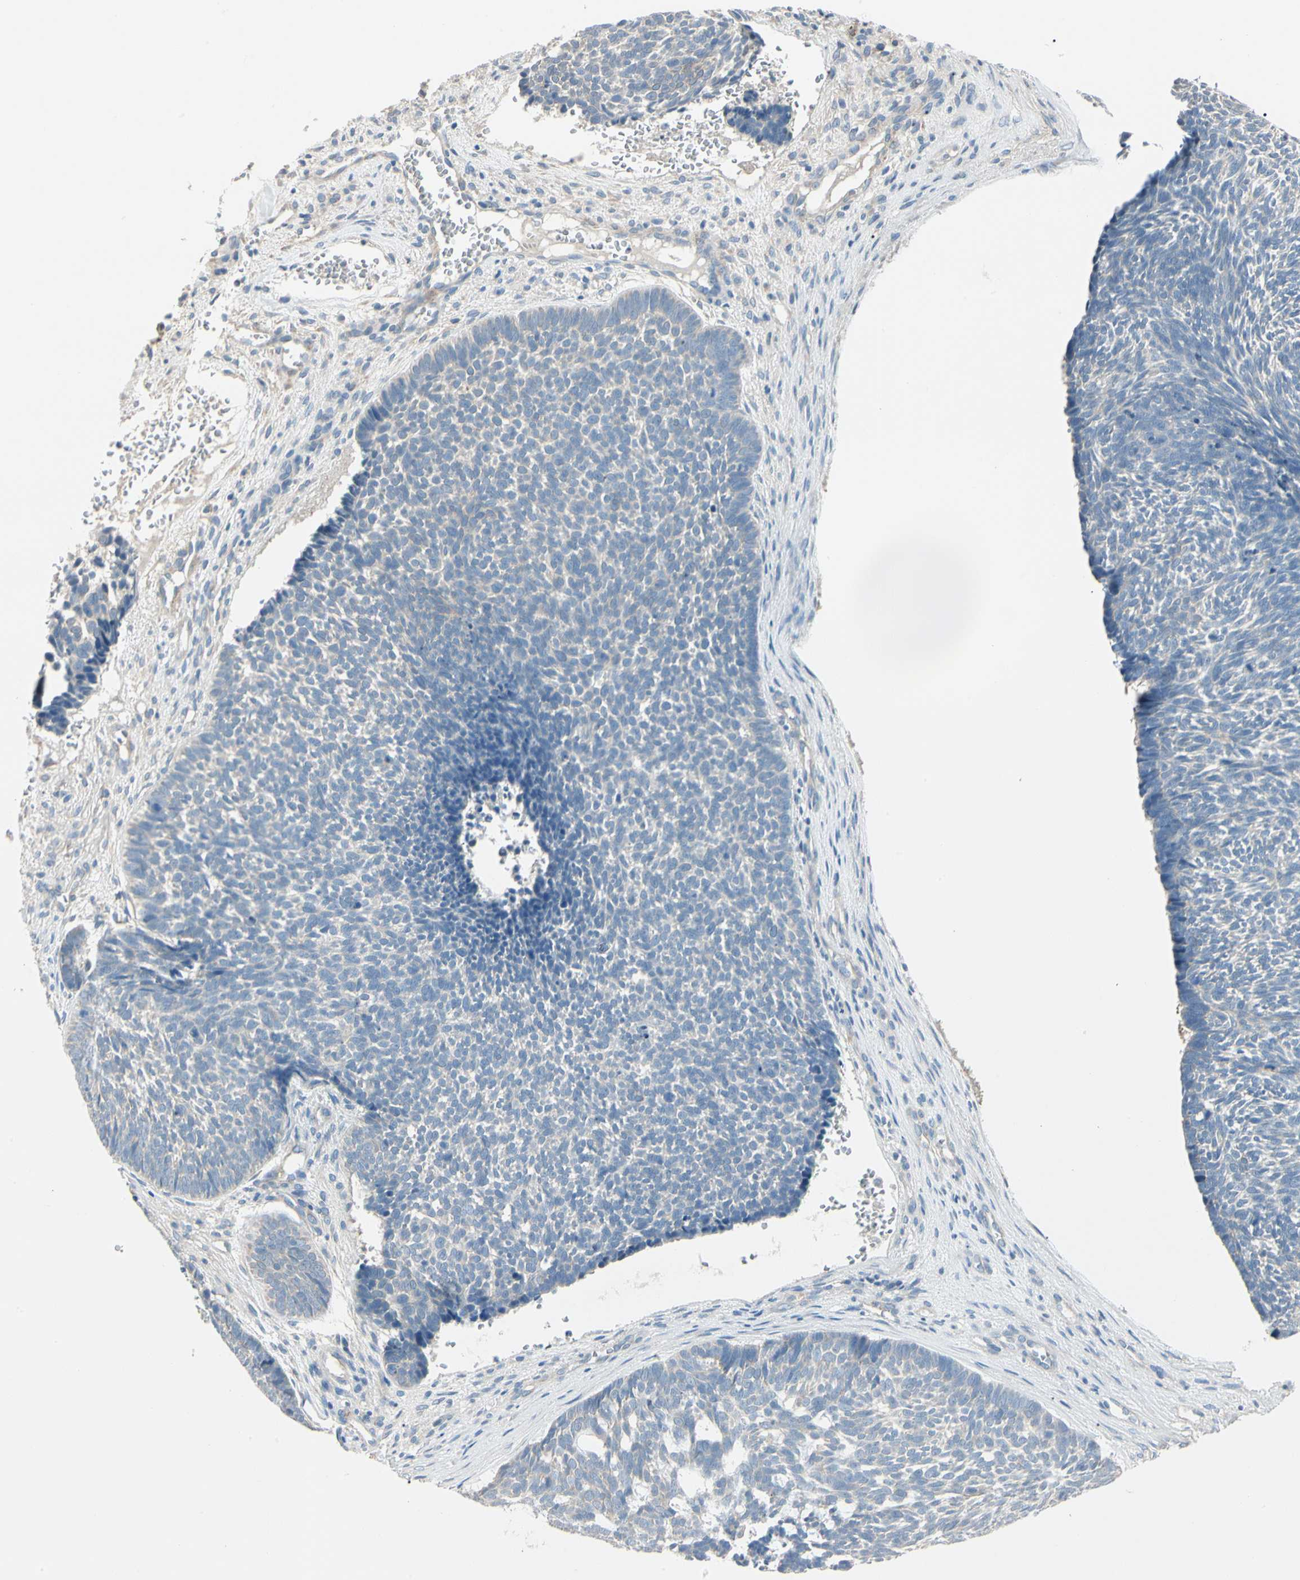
{"staining": {"intensity": "negative", "quantity": "none", "location": "none"}, "tissue": "skin cancer", "cell_type": "Tumor cells", "image_type": "cancer", "snomed": [{"axis": "morphology", "description": "Basal cell carcinoma"}, {"axis": "topography", "description": "Skin"}], "caption": "This is an immunohistochemistry histopathology image of skin cancer (basal cell carcinoma). There is no expression in tumor cells.", "gene": "DUSP12", "patient": {"sex": "male", "age": 84}}